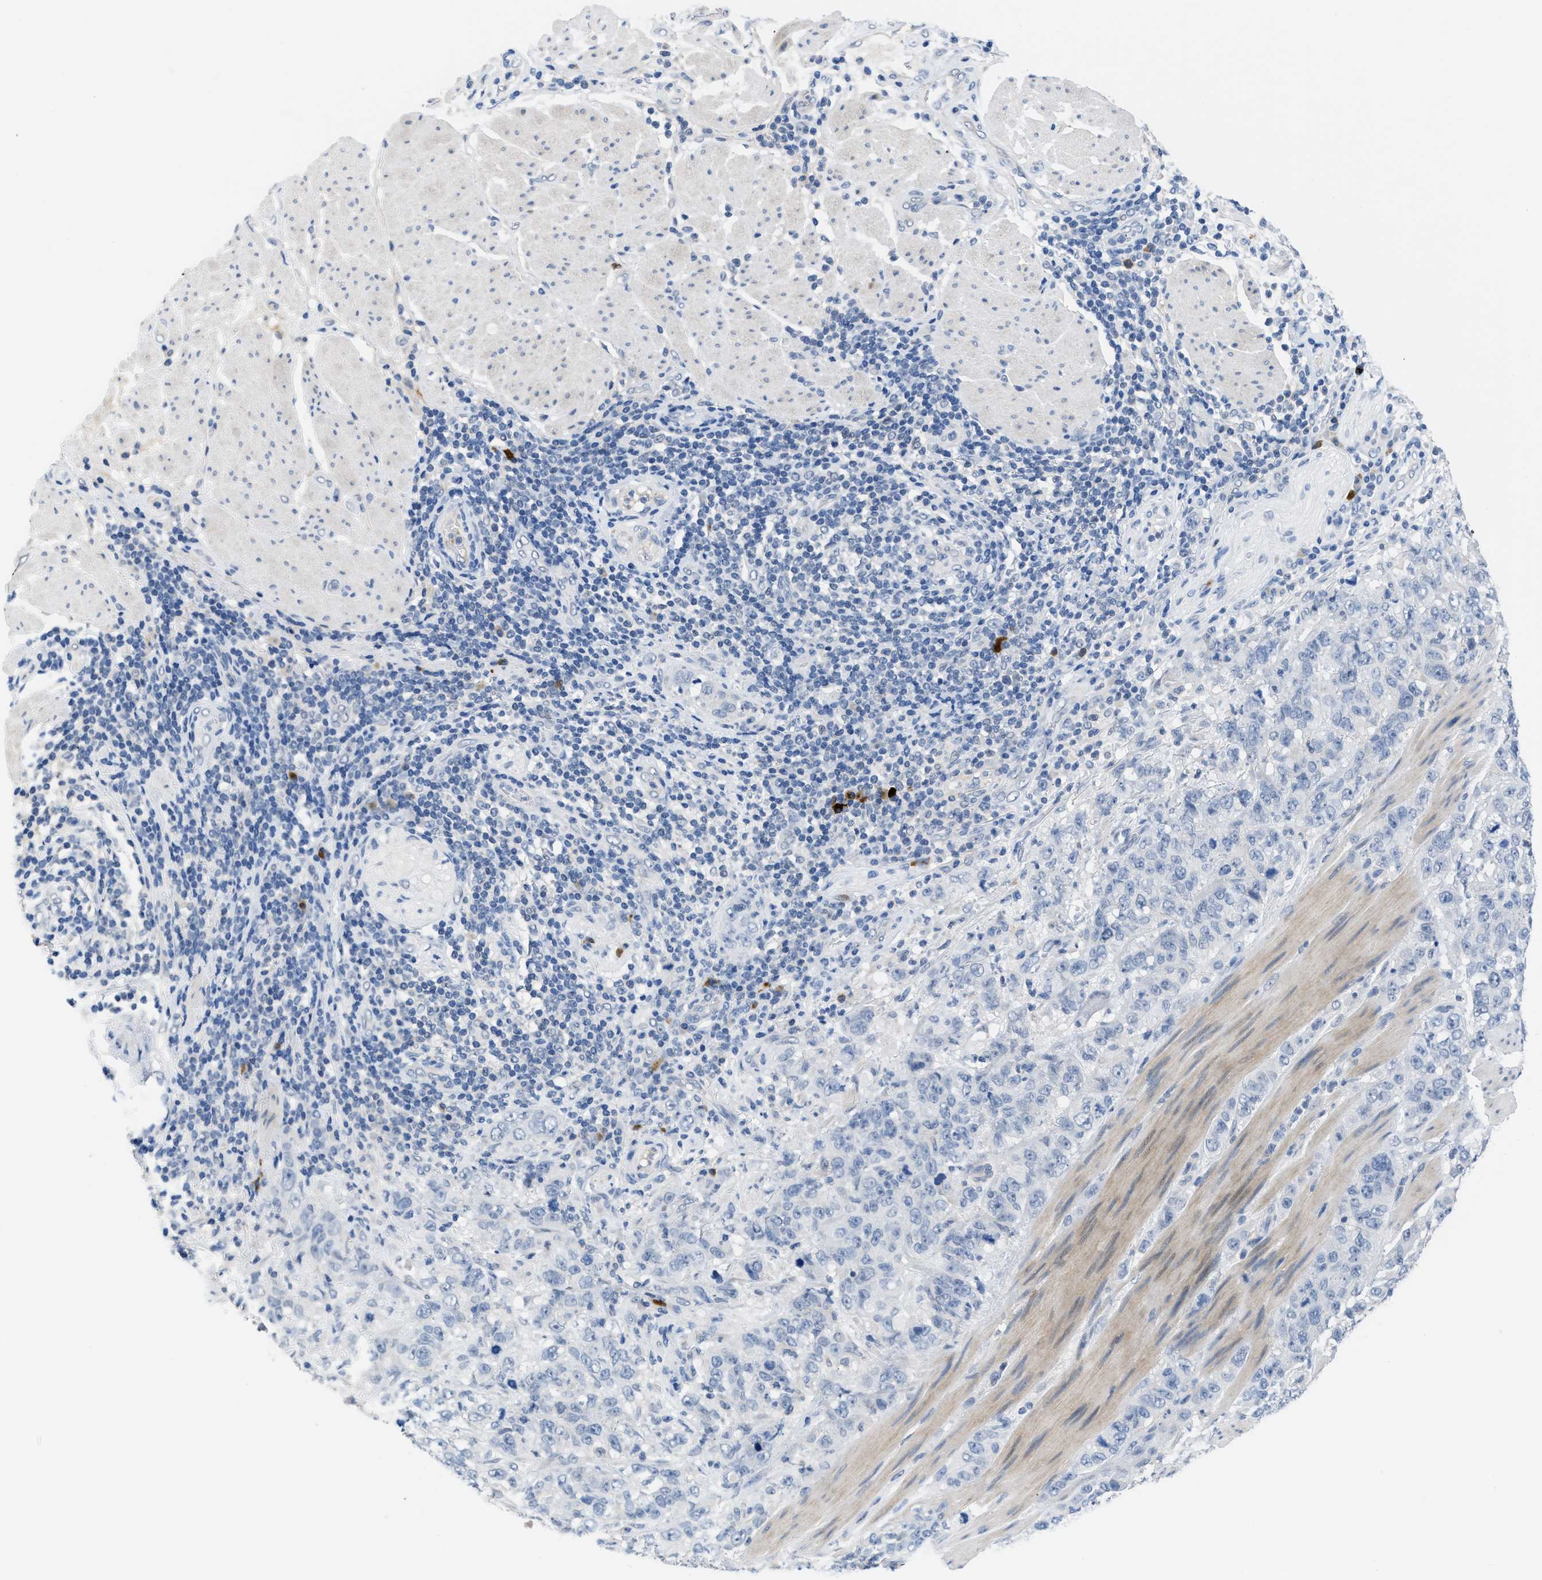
{"staining": {"intensity": "negative", "quantity": "none", "location": "none"}, "tissue": "stomach cancer", "cell_type": "Tumor cells", "image_type": "cancer", "snomed": [{"axis": "morphology", "description": "Adenocarcinoma, NOS"}, {"axis": "topography", "description": "Stomach"}], "caption": "A high-resolution micrograph shows immunohistochemistry staining of stomach cancer, which shows no significant staining in tumor cells.", "gene": "OR9K2", "patient": {"sex": "male", "age": 48}}